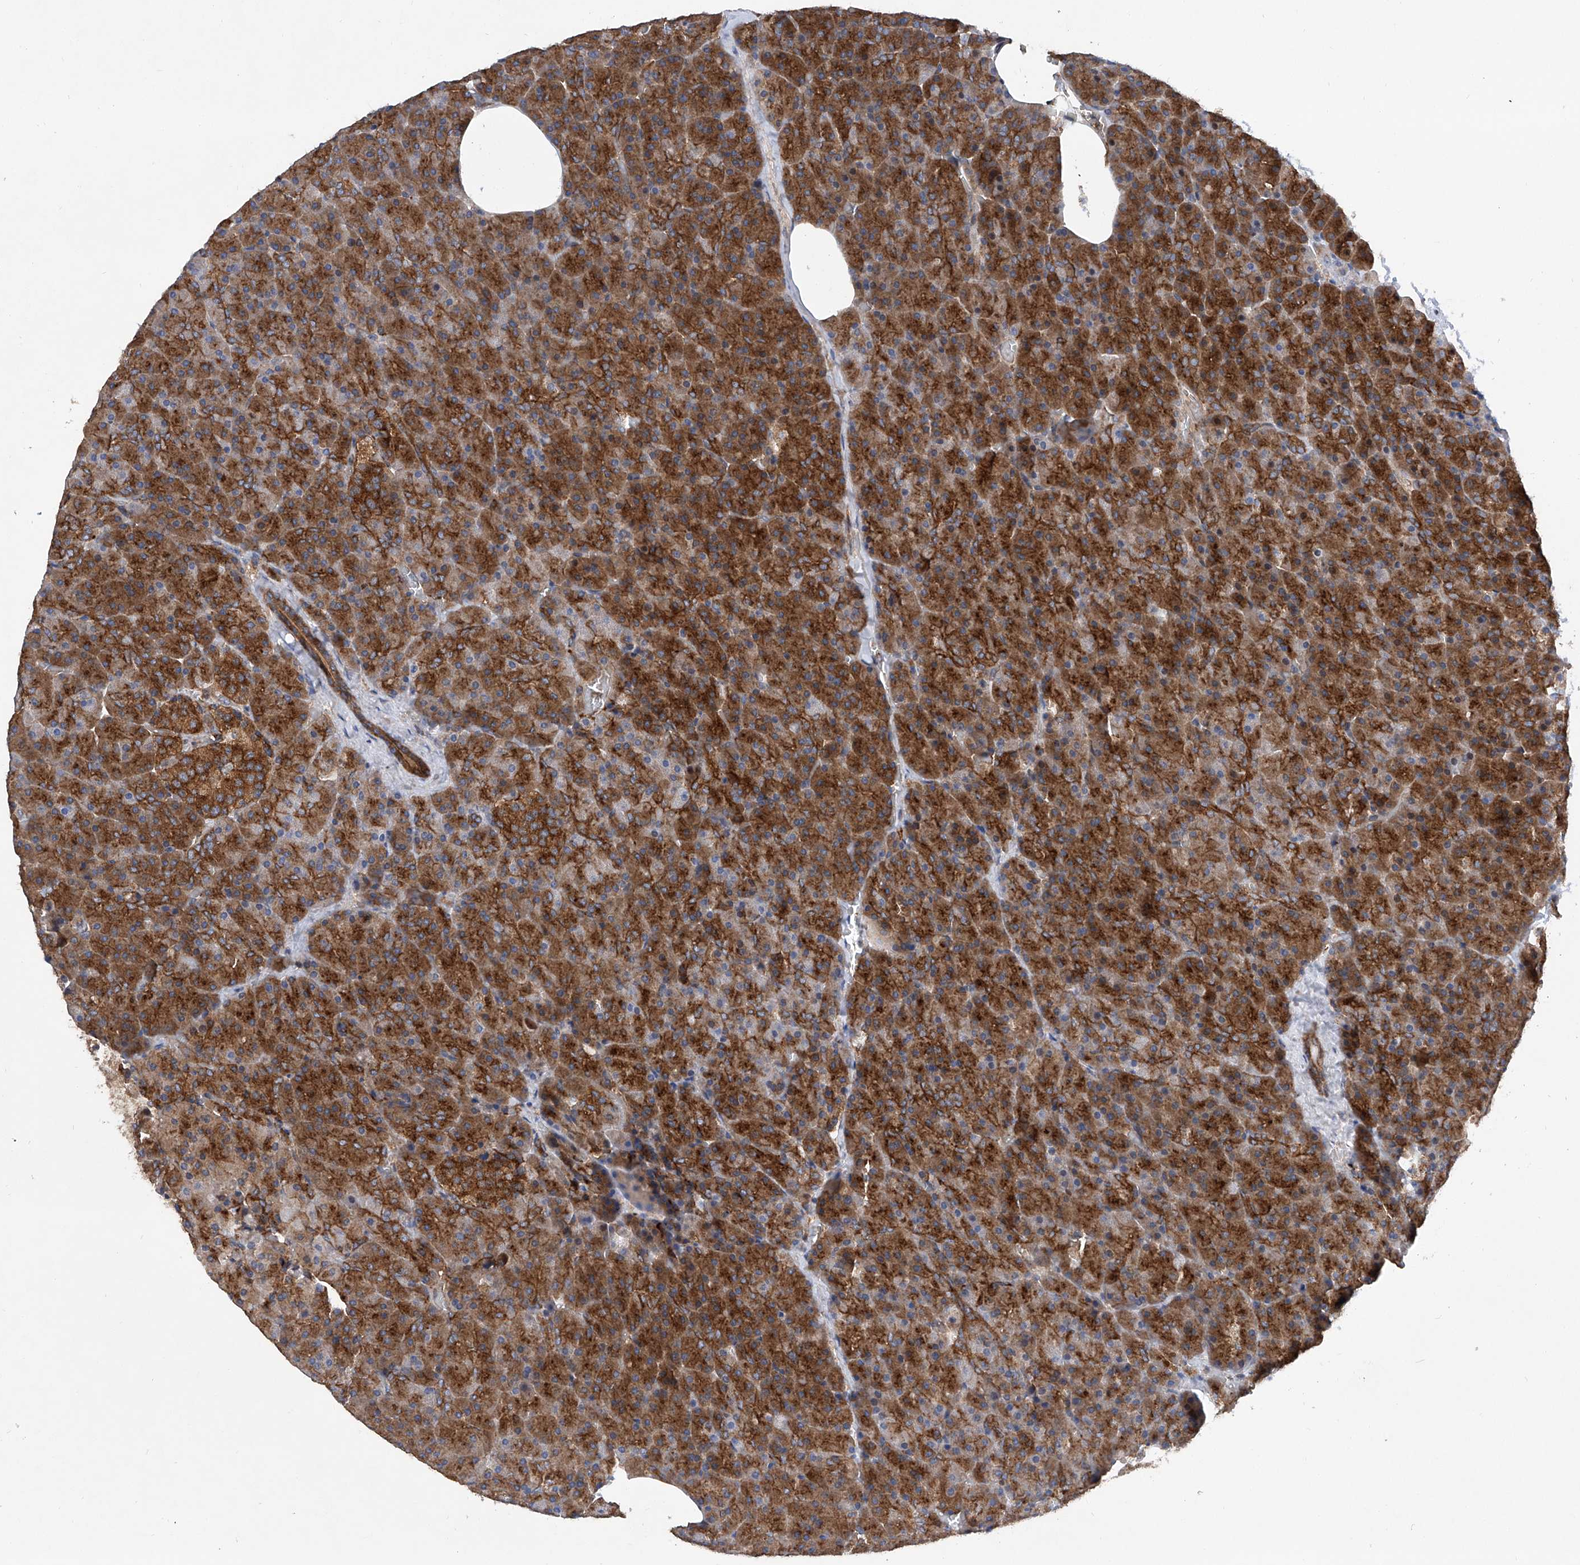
{"staining": {"intensity": "strong", "quantity": ">75%", "location": "cytoplasmic/membranous"}, "tissue": "pancreas", "cell_type": "Exocrine glandular cells", "image_type": "normal", "snomed": [{"axis": "morphology", "description": "Normal tissue, NOS"}, {"axis": "morphology", "description": "Carcinoid, malignant, NOS"}, {"axis": "topography", "description": "Pancreas"}], "caption": "This is a photomicrograph of immunohistochemistry (IHC) staining of benign pancreas, which shows strong staining in the cytoplasmic/membranous of exocrine glandular cells.", "gene": "SMAP1", "patient": {"sex": "female", "age": 35}}